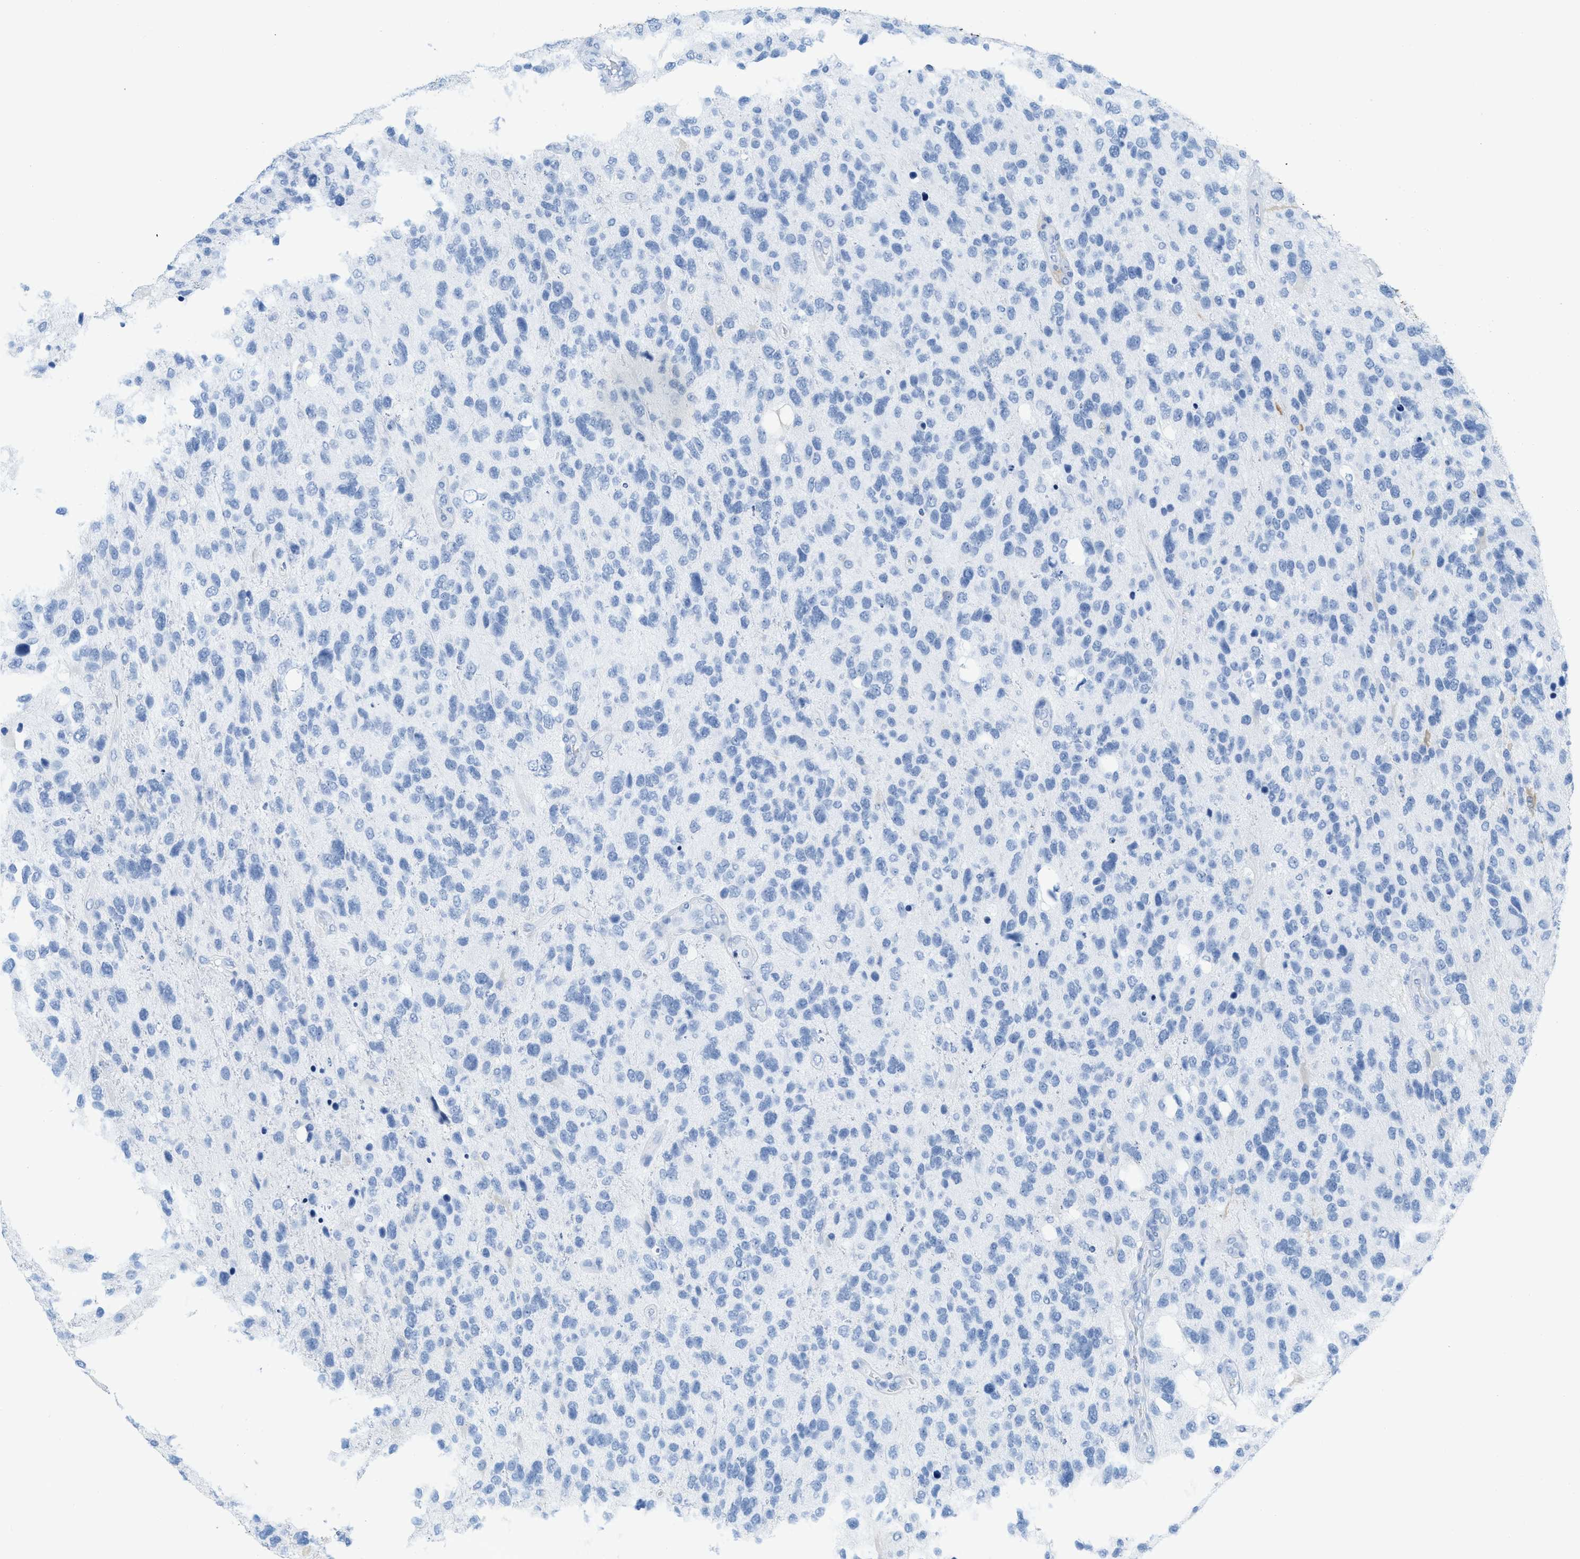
{"staining": {"intensity": "negative", "quantity": "none", "location": "none"}, "tissue": "glioma", "cell_type": "Tumor cells", "image_type": "cancer", "snomed": [{"axis": "morphology", "description": "Glioma, malignant, High grade"}, {"axis": "topography", "description": "Brain"}], "caption": "Photomicrograph shows no significant protein positivity in tumor cells of glioma. (IHC, brightfield microscopy, high magnification).", "gene": "ASGR1", "patient": {"sex": "female", "age": 58}}